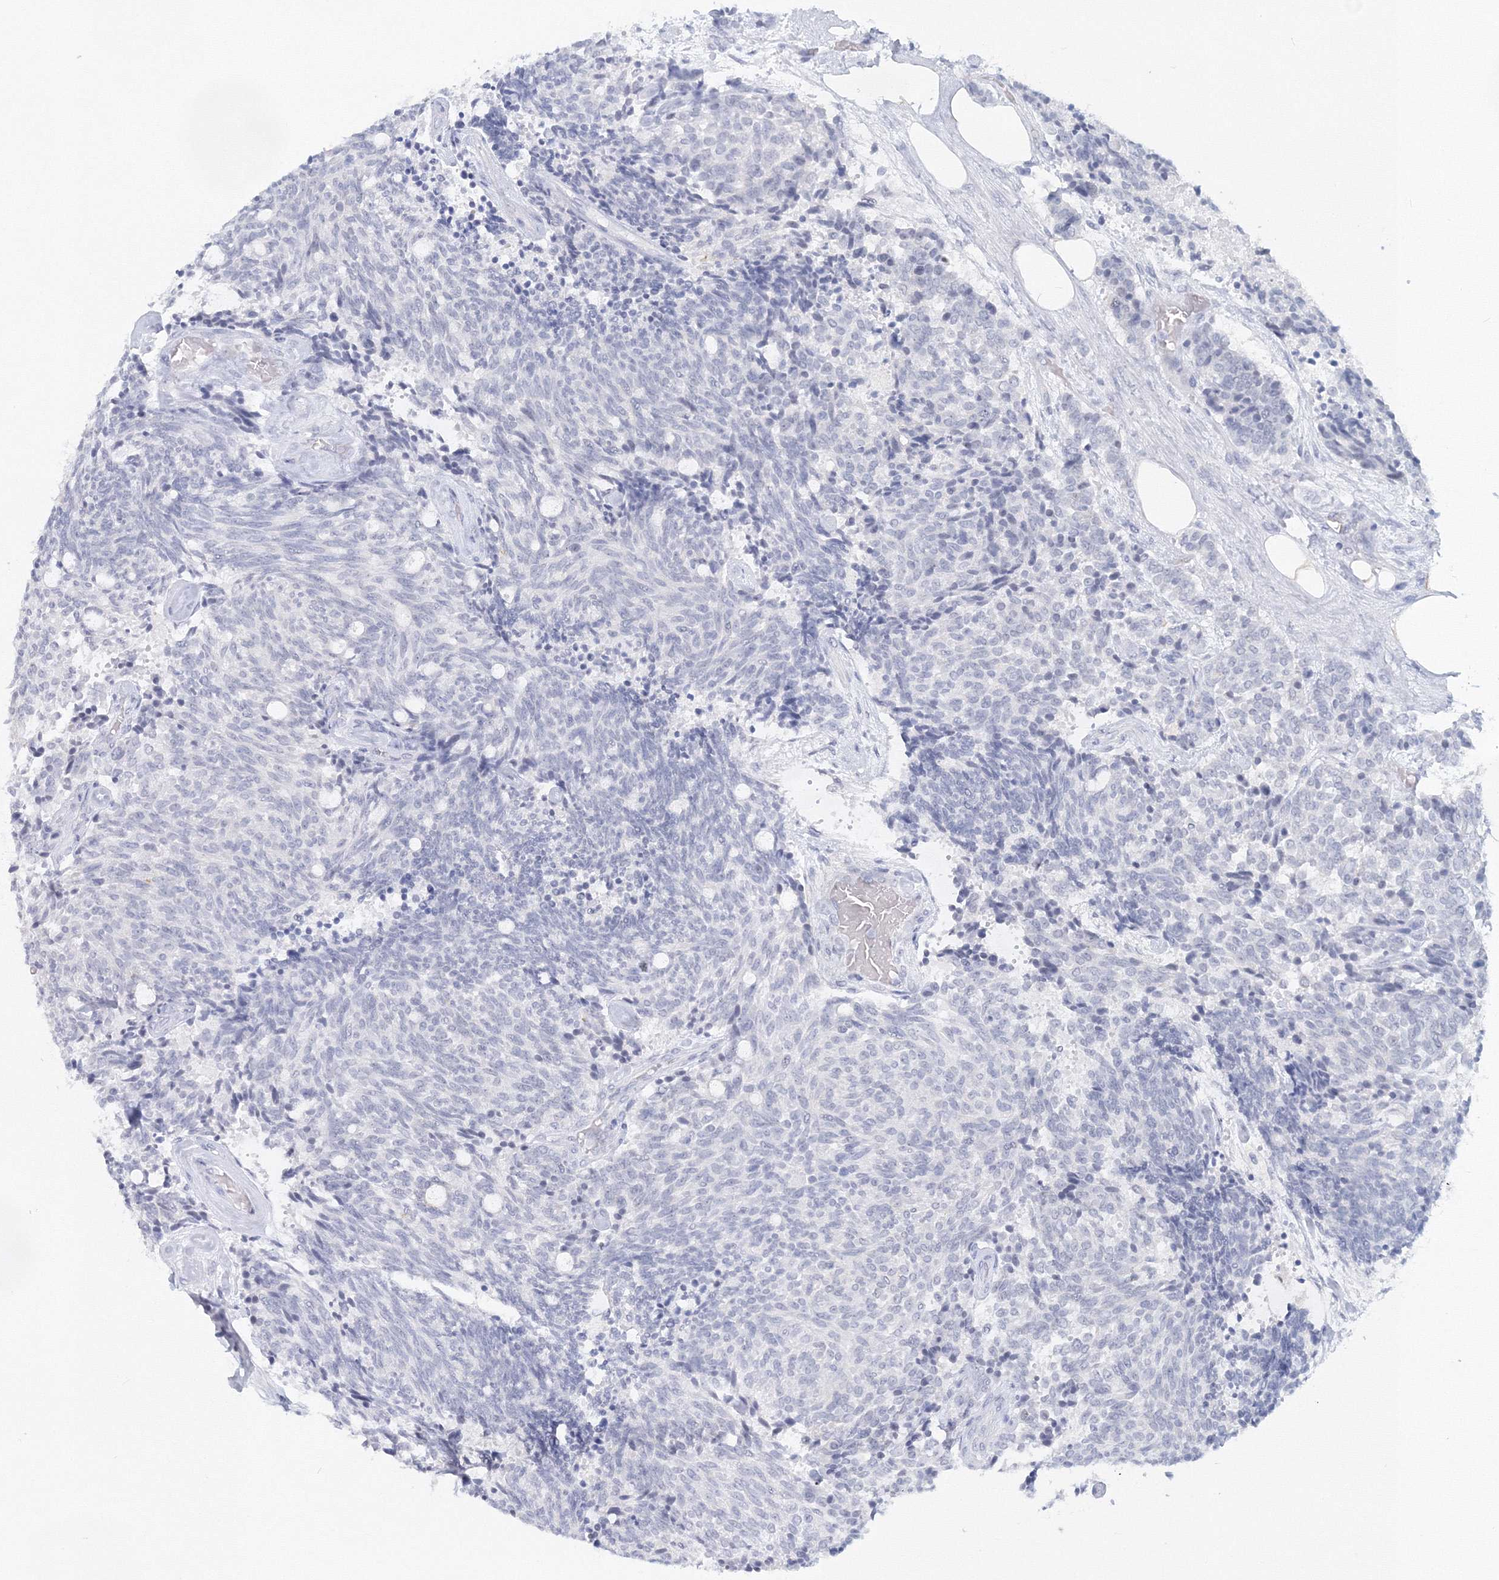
{"staining": {"intensity": "negative", "quantity": "none", "location": "none"}, "tissue": "carcinoid", "cell_type": "Tumor cells", "image_type": "cancer", "snomed": [{"axis": "morphology", "description": "Carcinoid, malignant, NOS"}, {"axis": "topography", "description": "Pancreas"}], "caption": "Histopathology image shows no significant protein expression in tumor cells of malignant carcinoid.", "gene": "VSIG1", "patient": {"sex": "female", "age": 54}}